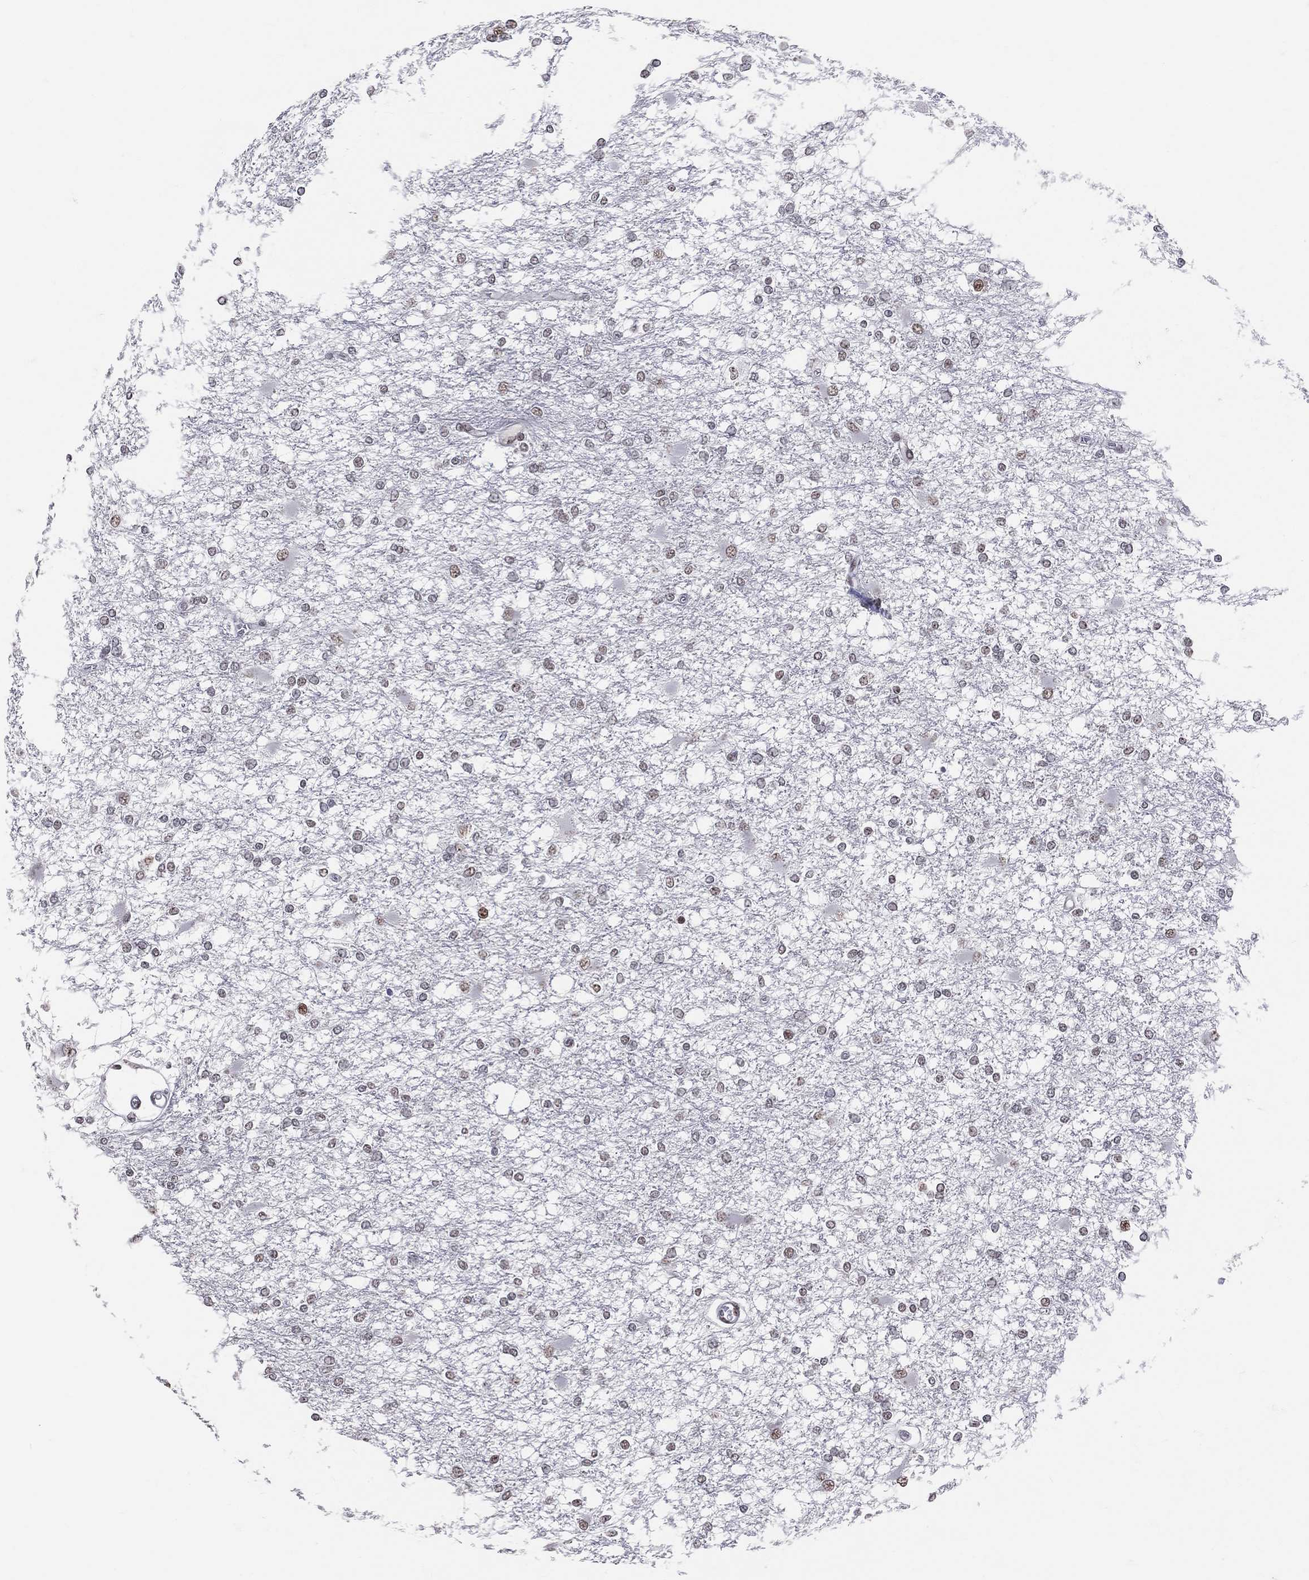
{"staining": {"intensity": "strong", "quantity": "<25%", "location": "nuclear"}, "tissue": "glioma", "cell_type": "Tumor cells", "image_type": "cancer", "snomed": [{"axis": "morphology", "description": "Glioma, malignant, High grade"}, {"axis": "topography", "description": "Cerebral cortex"}], "caption": "Brown immunohistochemical staining in human malignant glioma (high-grade) displays strong nuclear expression in approximately <25% of tumor cells. The protein of interest is stained brown, and the nuclei are stained in blue (DAB IHC with brightfield microscopy, high magnification).", "gene": "CDK7", "patient": {"sex": "male", "age": 79}}